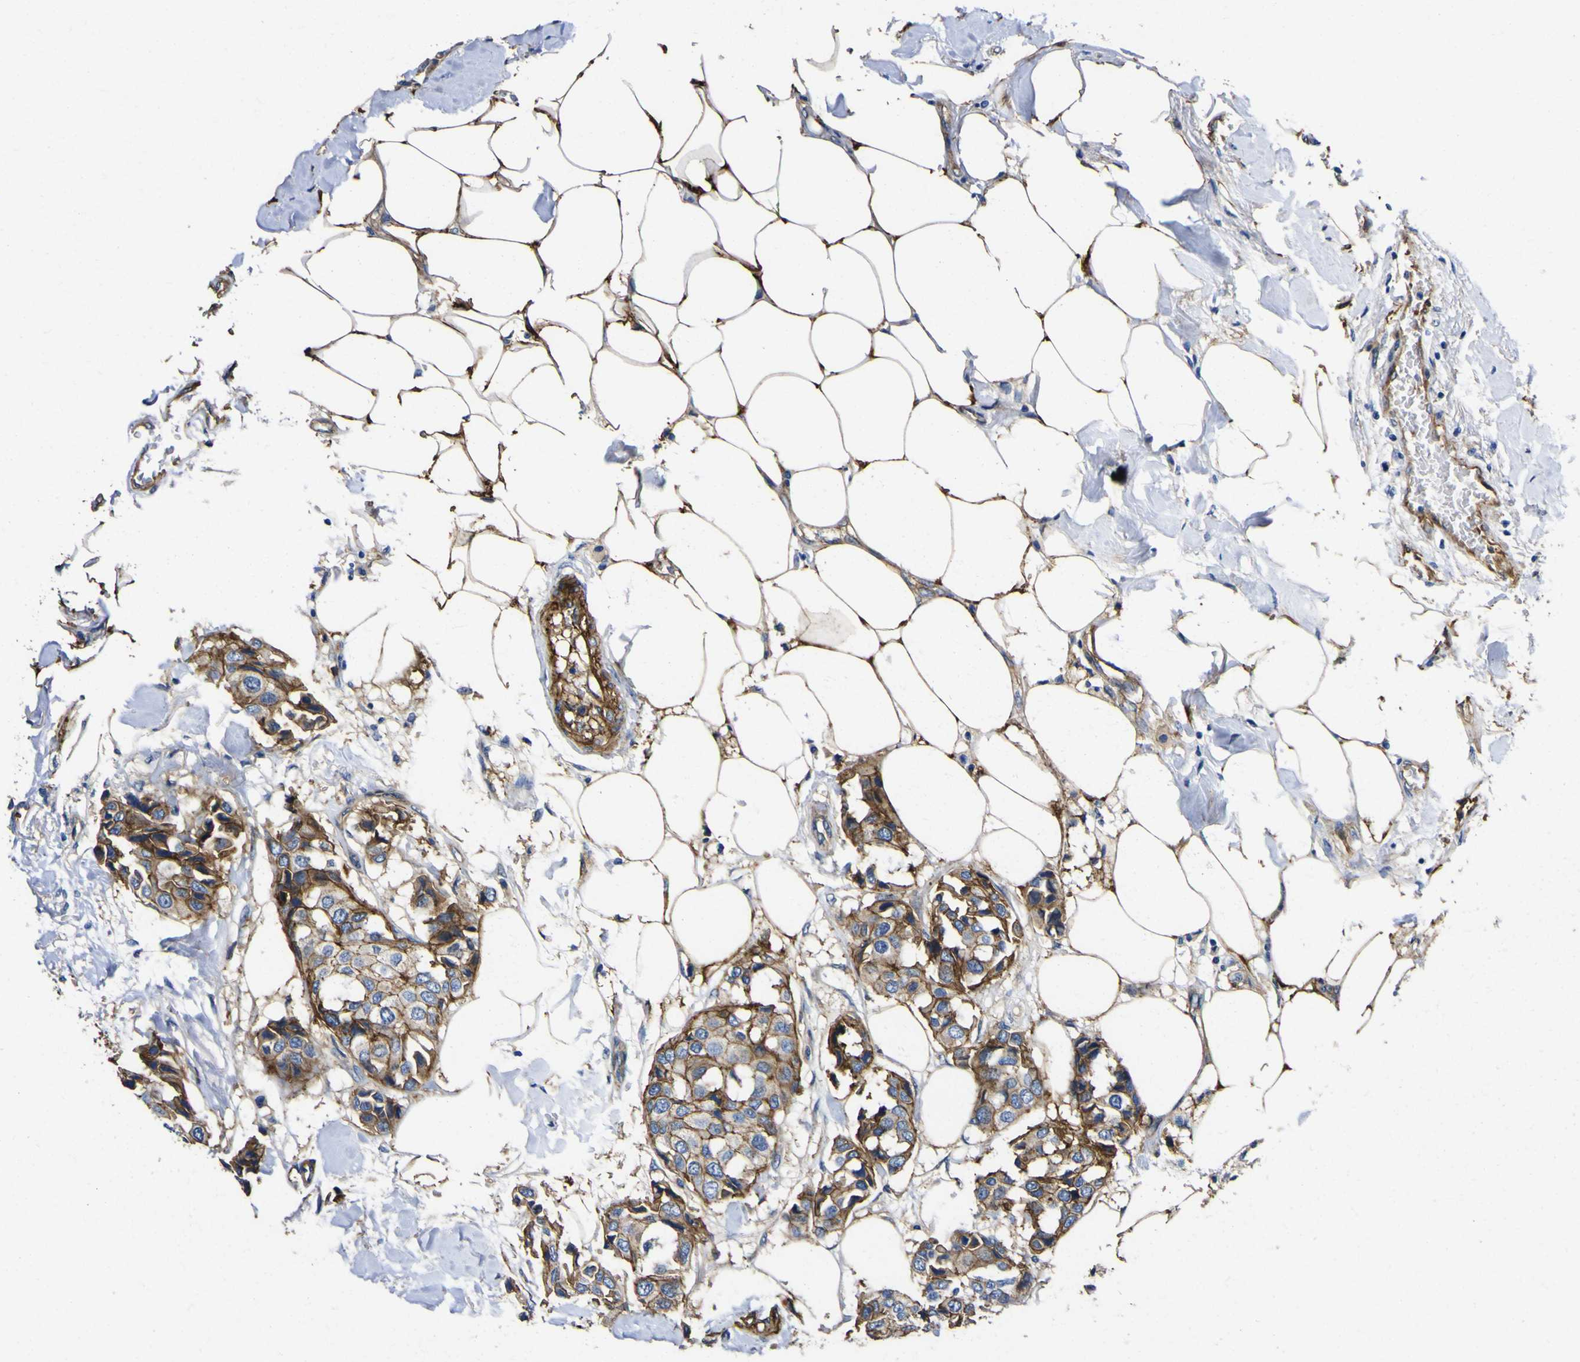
{"staining": {"intensity": "moderate", "quantity": ">75%", "location": "cytoplasmic/membranous"}, "tissue": "breast cancer", "cell_type": "Tumor cells", "image_type": "cancer", "snomed": [{"axis": "morphology", "description": "Duct carcinoma"}, {"axis": "topography", "description": "Breast"}], "caption": "Breast intraductal carcinoma stained with a protein marker exhibits moderate staining in tumor cells.", "gene": "CD151", "patient": {"sex": "female", "age": 80}}